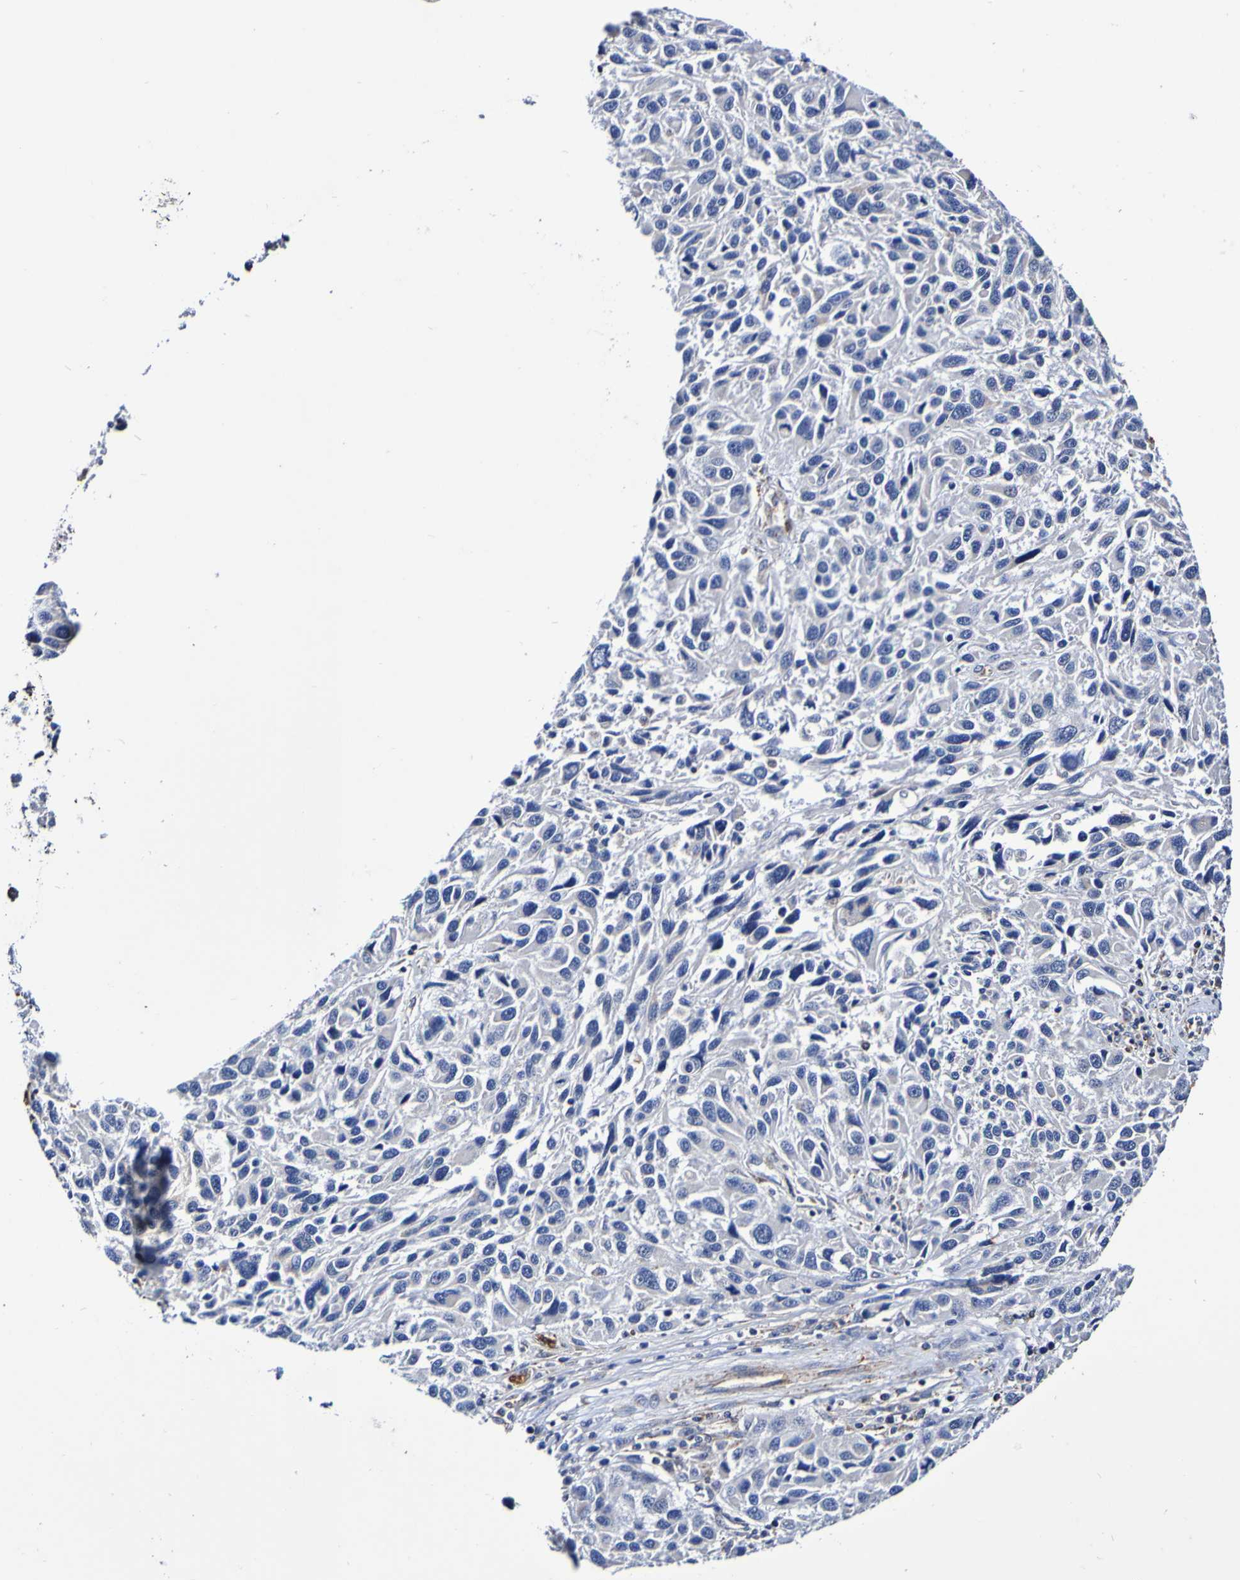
{"staining": {"intensity": "negative", "quantity": "none", "location": "none"}, "tissue": "melanoma", "cell_type": "Tumor cells", "image_type": "cancer", "snomed": [{"axis": "morphology", "description": "Malignant melanoma, NOS"}, {"axis": "topography", "description": "Skin"}], "caption": "Tumor cells are negative for brown protein staining in melanoma.", "gene": "WNT4", "patient": {"sex": "male", "age": 53}}